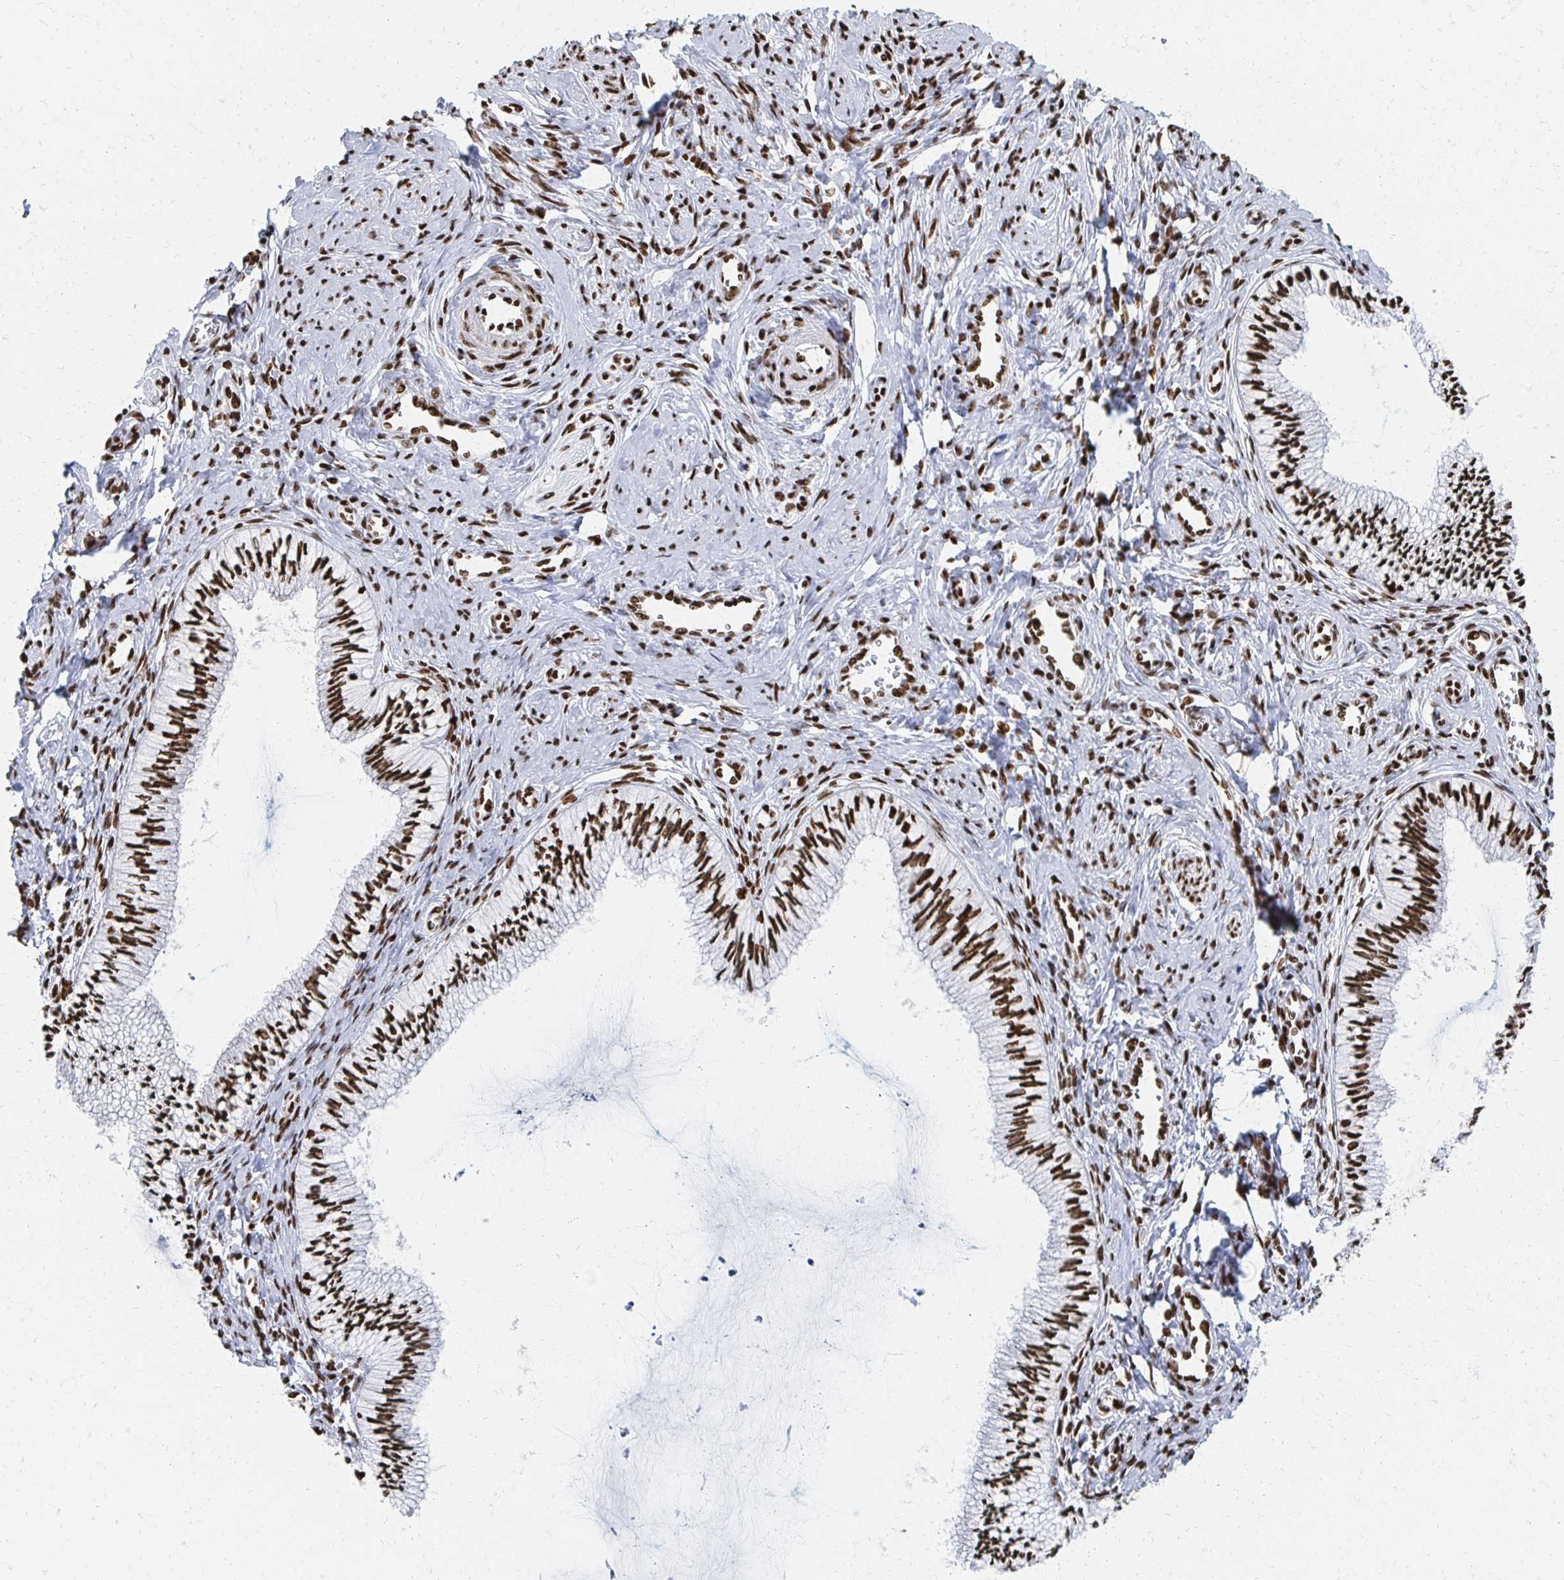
{"staining": {"intensity": "strong", "quantity": ">75%", "location": "nuclear"}, "tissue": "cervix", "cell_type": "Glandular cells", "image_type": "normal", "snomed": [{"axis": "morphology", "description": "Normal tissue, NOS"}, {"axis": "topography", "description": "Cervix"}], "caption": "Human cervix stained for a protein (brown) displays strong nuclear positive positivity in approximately >75% of glandular cells.", "gene": "RBBP4", "patient": {"sex": "female", "age": 24}}